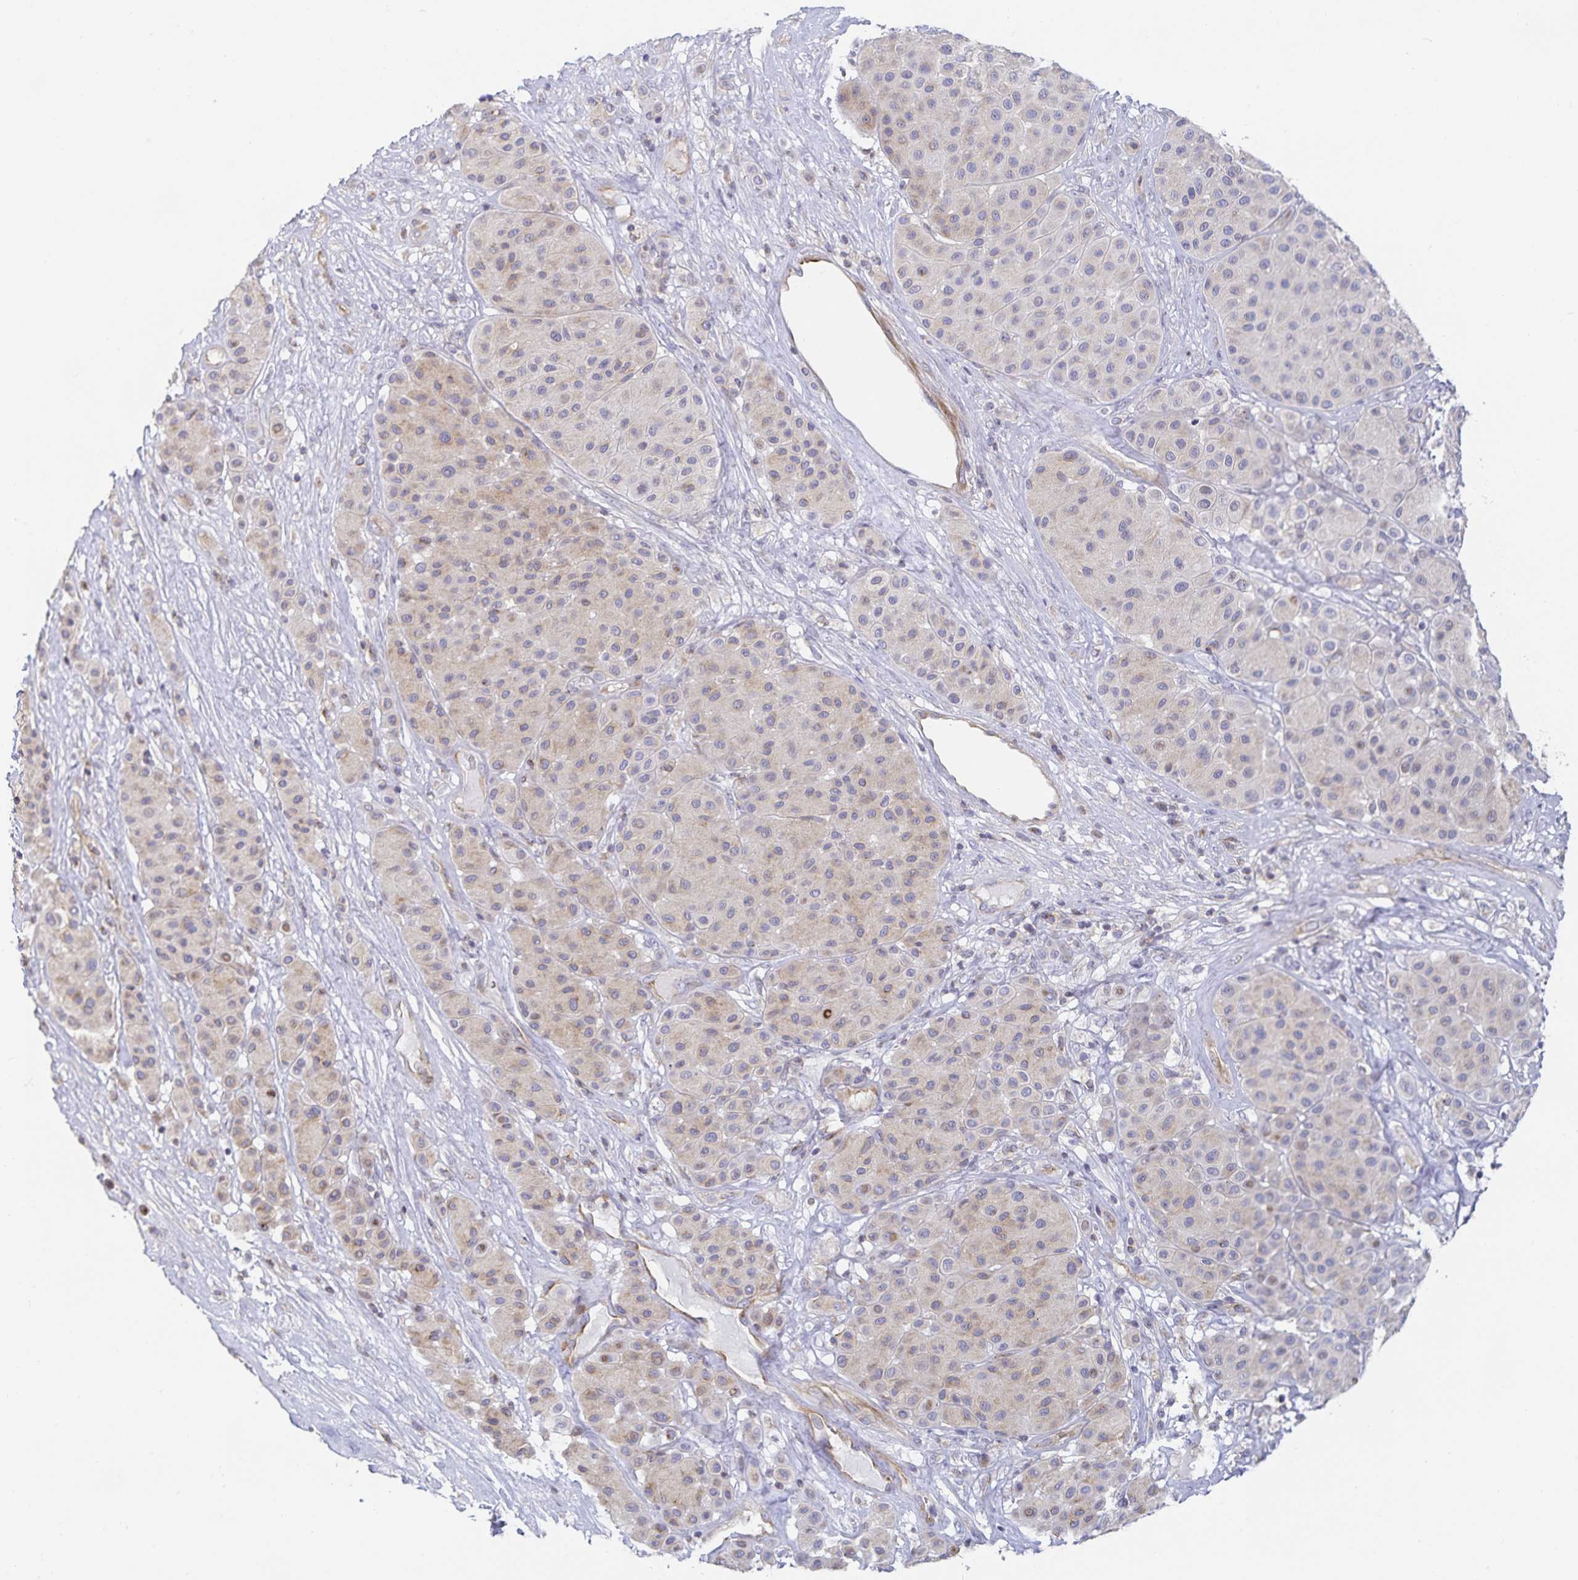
{"staining": {"intensity": "weak", "quantity": "25%-75%", "location": "cytoplasmic/membranous"}, "tissue": "melanoma", "cell_type": "Tumor cells", "image_type": "cancer", "snomed": [{"axis": "morphology", "description": "Malignant melanoma, Metastatic site"}, {"axis": "topography", "description": "Smooth muscle"}], "caption": "Tumor cells reveal low levels of weak cytoplasmic/membranous positivity in about 25%-75% of cells in human malignant melanoma (metastatic site). (DAB (3,3'-diaminobenzidine) = brown stain, brightfield microscopy at high magnification).", "gene": "SFTPA1", "patient": {"sex": "male", "age": 41}}